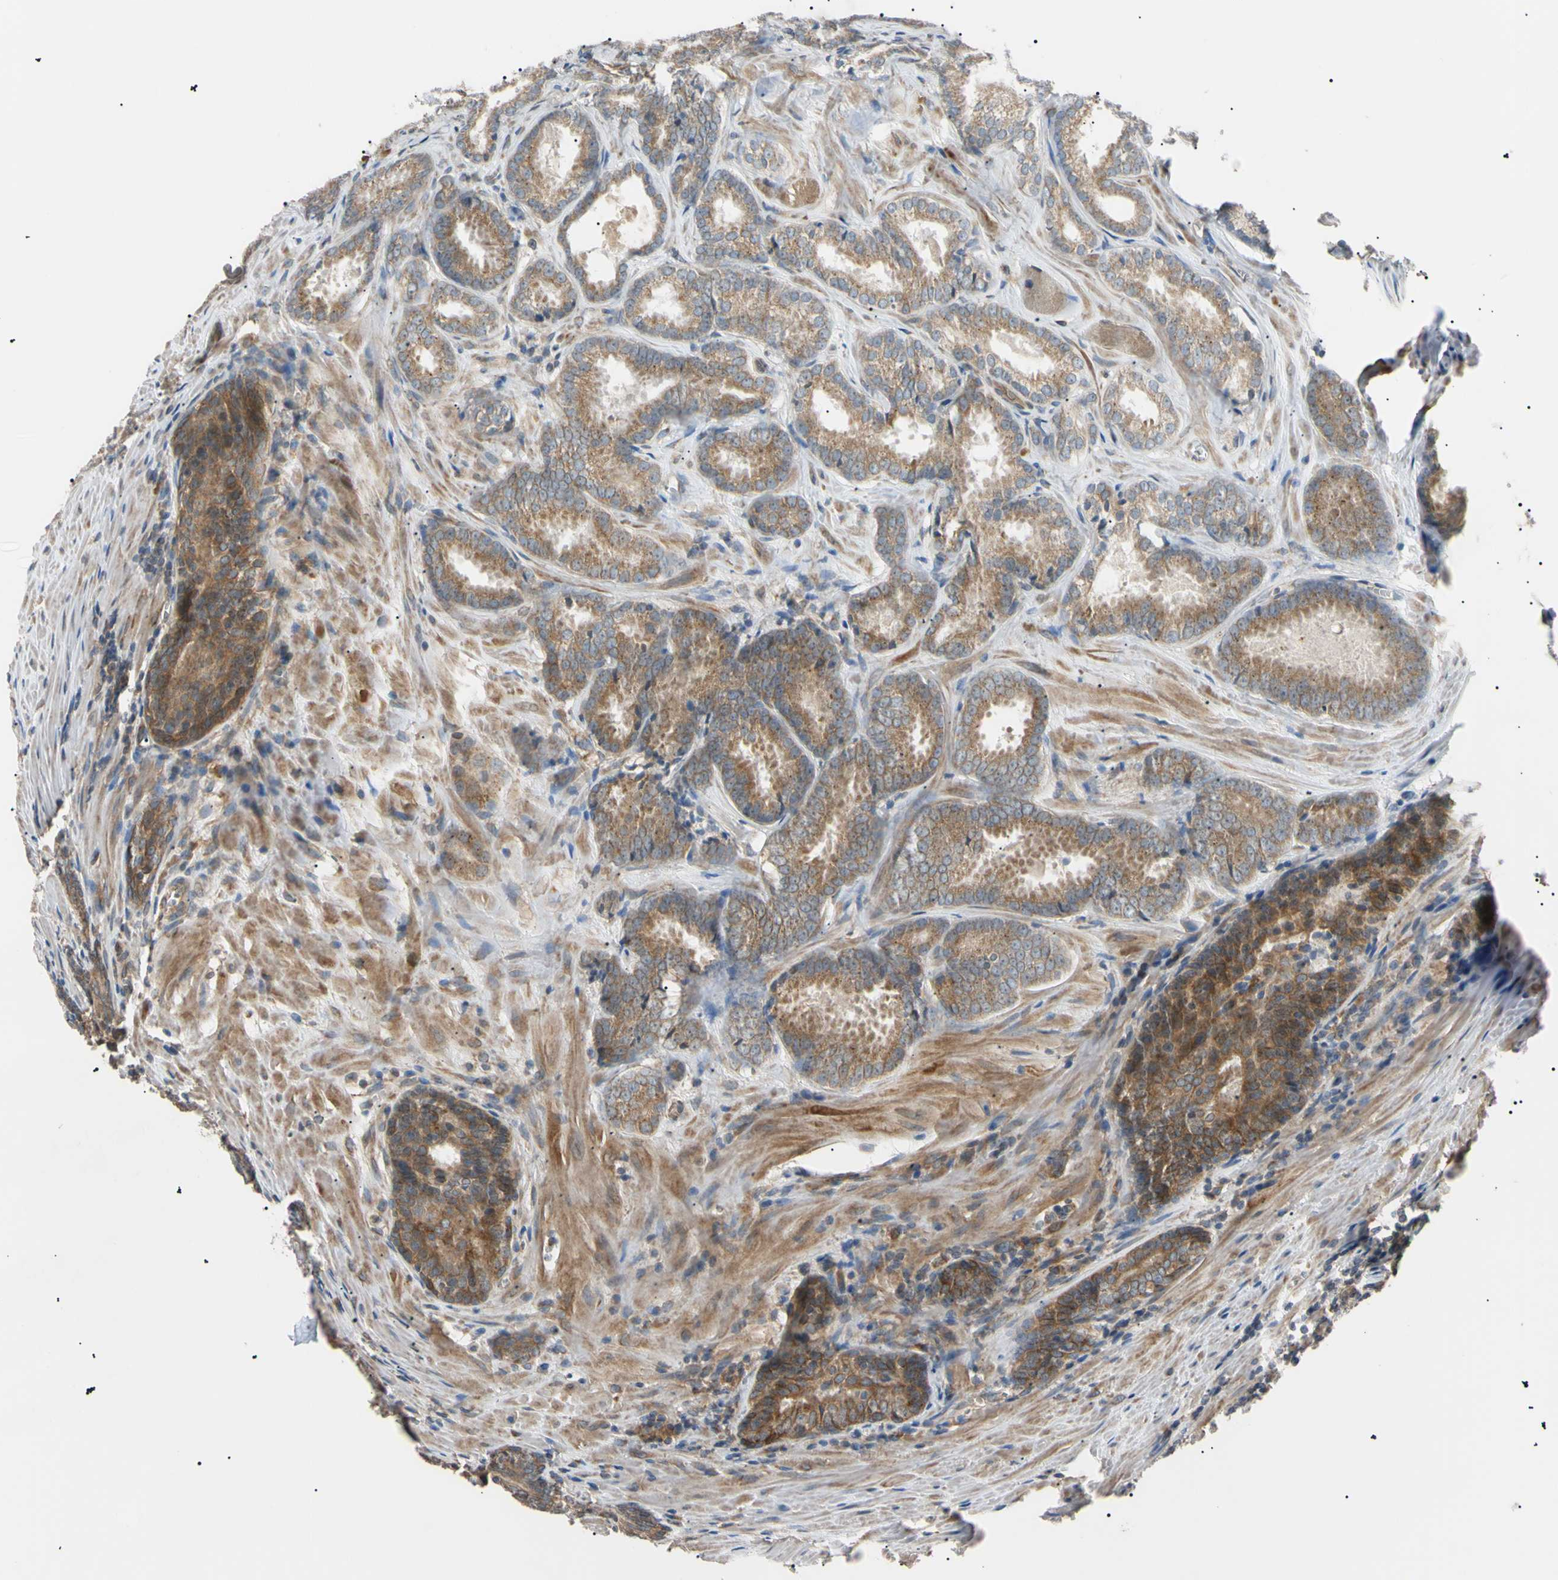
{"staining": {"intensity": "moderate", "quantity": ">75%", "location": "cytoplasmic/membranous"}, "tissue": "prostate cancer", "cell_type": "Tumor cells", "image_type": "cancer", "snomed": [{"axis": "morphology", "description": "Adenocarcinoma, Low grade"}, {"axis": "topography", "description": "Prostate"}], "caption": "There is medium levels of moderate cytoplasmic/membranous staining in tumor cells of prostate adenocarcinoma (low-grade), as demonstrated by immunohistochemical staining (brown color).", "gene": "VAPA", "patient": {"sex": "male", "age": 64}}